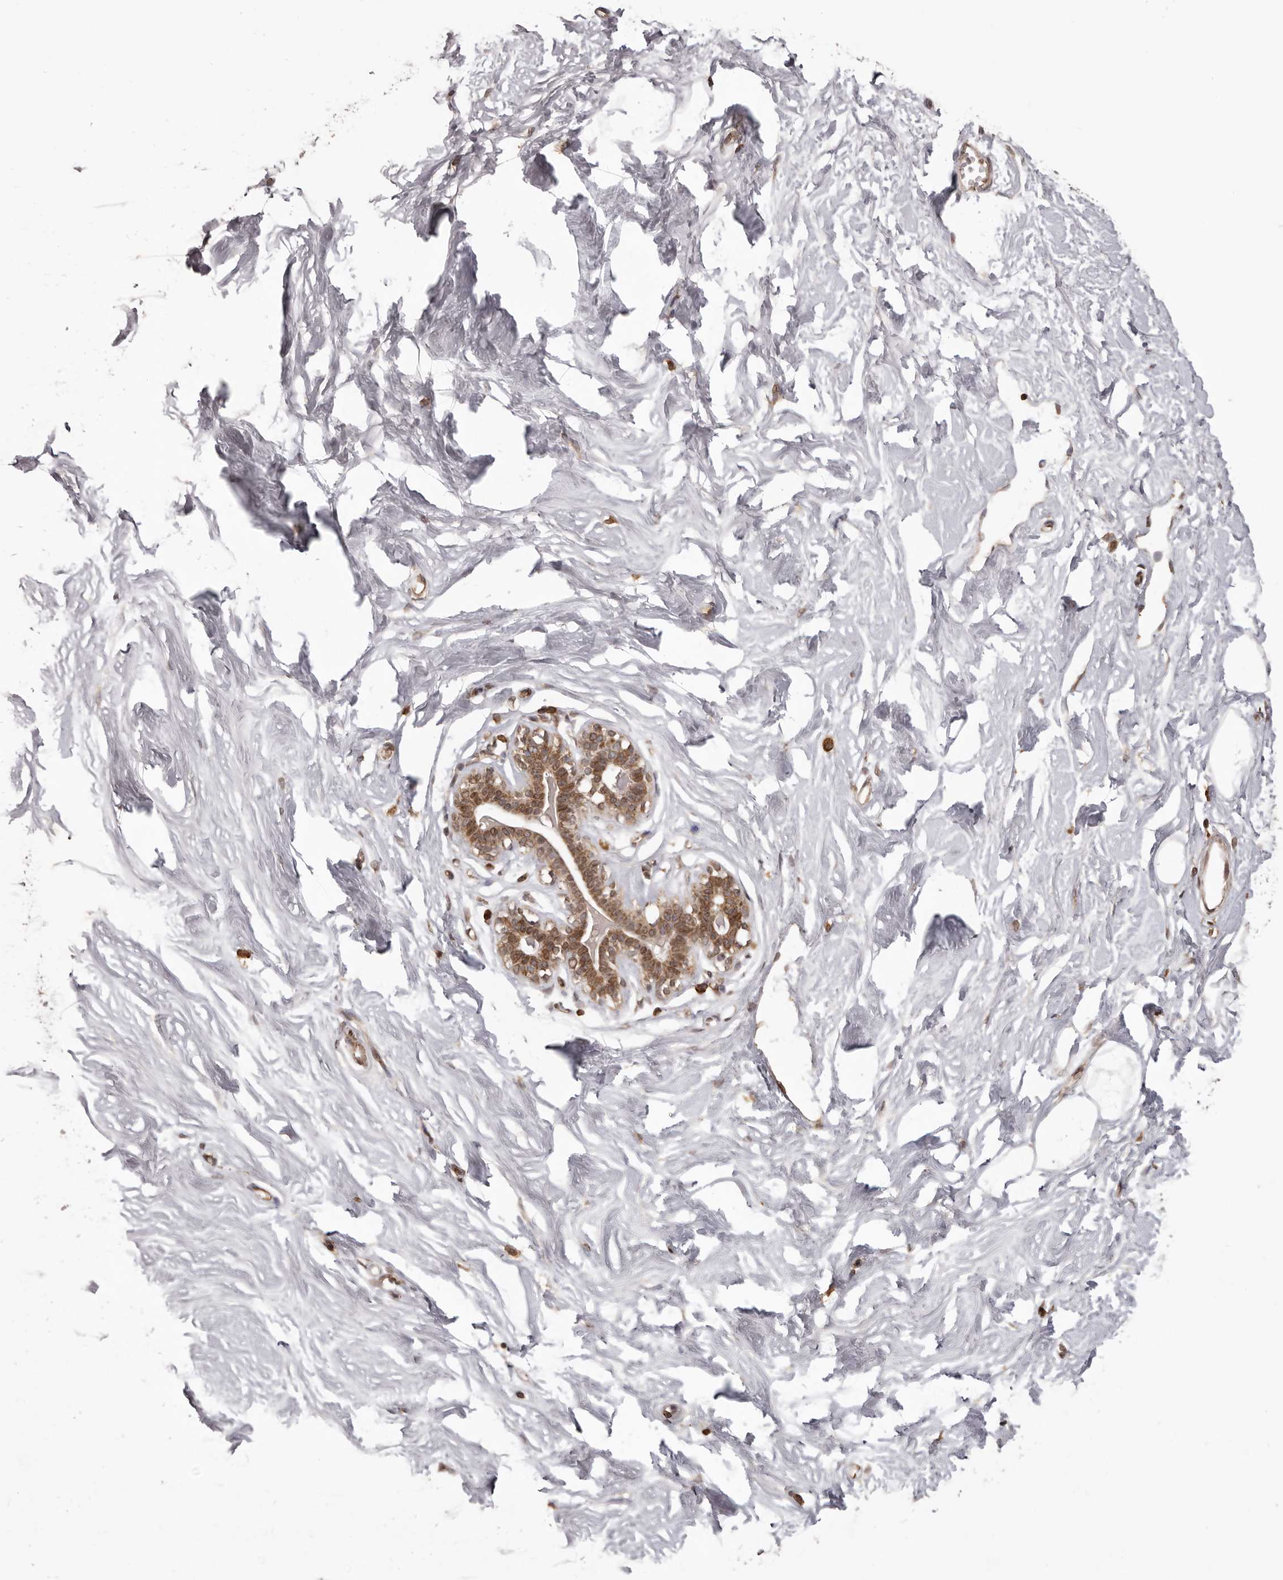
{"staining": {"intensity": "negative", "quantity": "none", "location": "none"}, "tissue": "breast", "cell_type": "Adipocytes", "image_type": "normal", "snomed": [{"axis": "morphology", "description": "Normal tissue, NOS"}, {"axis": "topography", "description": "Breast"}], "caption": "This is an immunohistochemistry photomicrograph of normal human breast. There is no staining in adipocytes.", "gene": "CHRM2", "patient": {"sex": "female", "age": 26}}